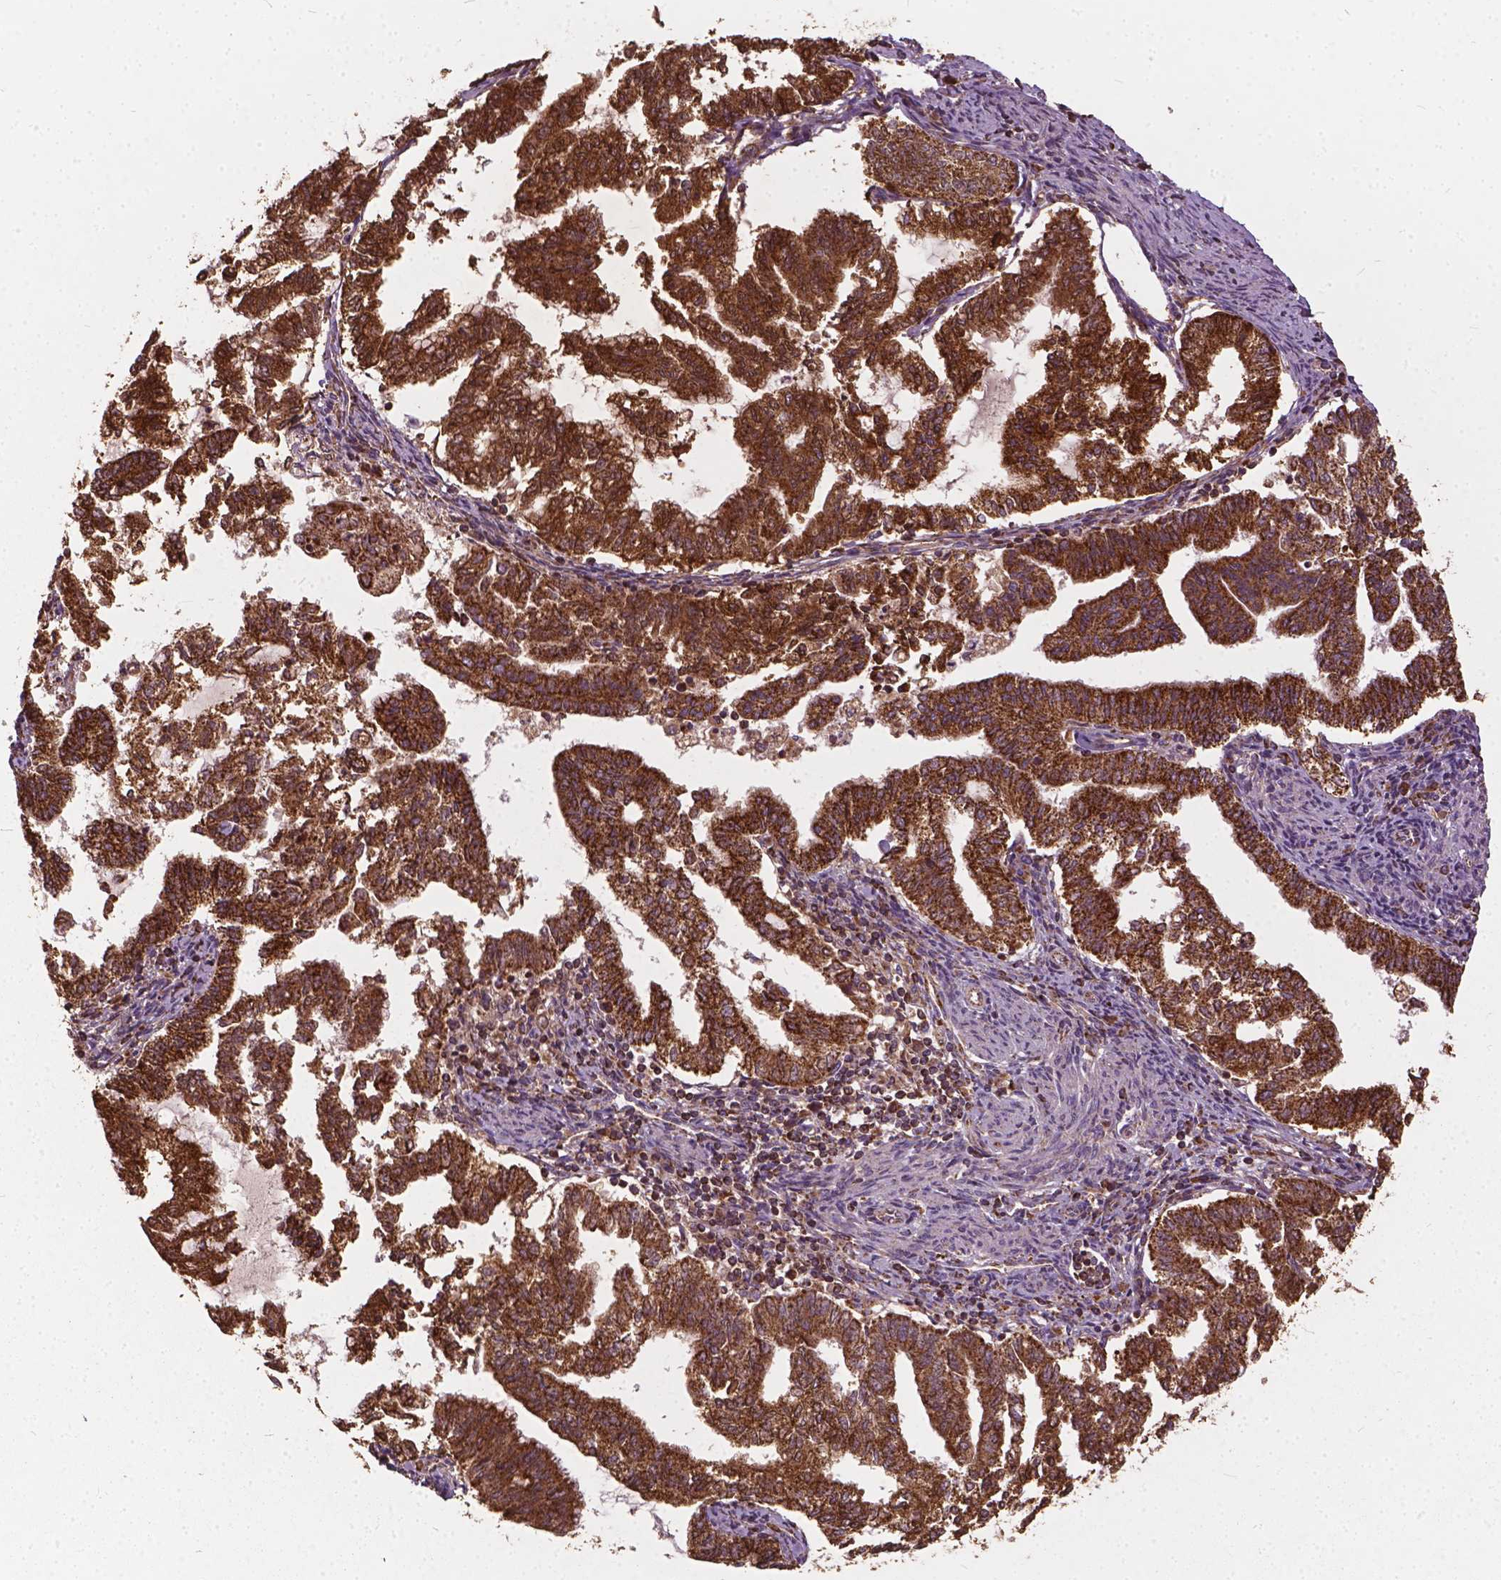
{"staining": {"intensity": "strong", "quantity": ">75%", "location": "cytoplasmic/membranous"}, "tissue": "endometrial cancer", "cell_type": "Tumor cells", "image_type": "cancer", "snomed": [{"axis": "morphology", "description": "Adenocarcinoma, NOS"}, {"axis": "topography", "description": "Endometrium"}], "caption": "Immunohistochemical staining of human adenocarcinoma (endometrial) shows high levels of strong cytoplasmic/membranous expression in about >75% of tumor cells.", "gene": "UBXN2A", "patient": {"sex": "female", "age": 79}}